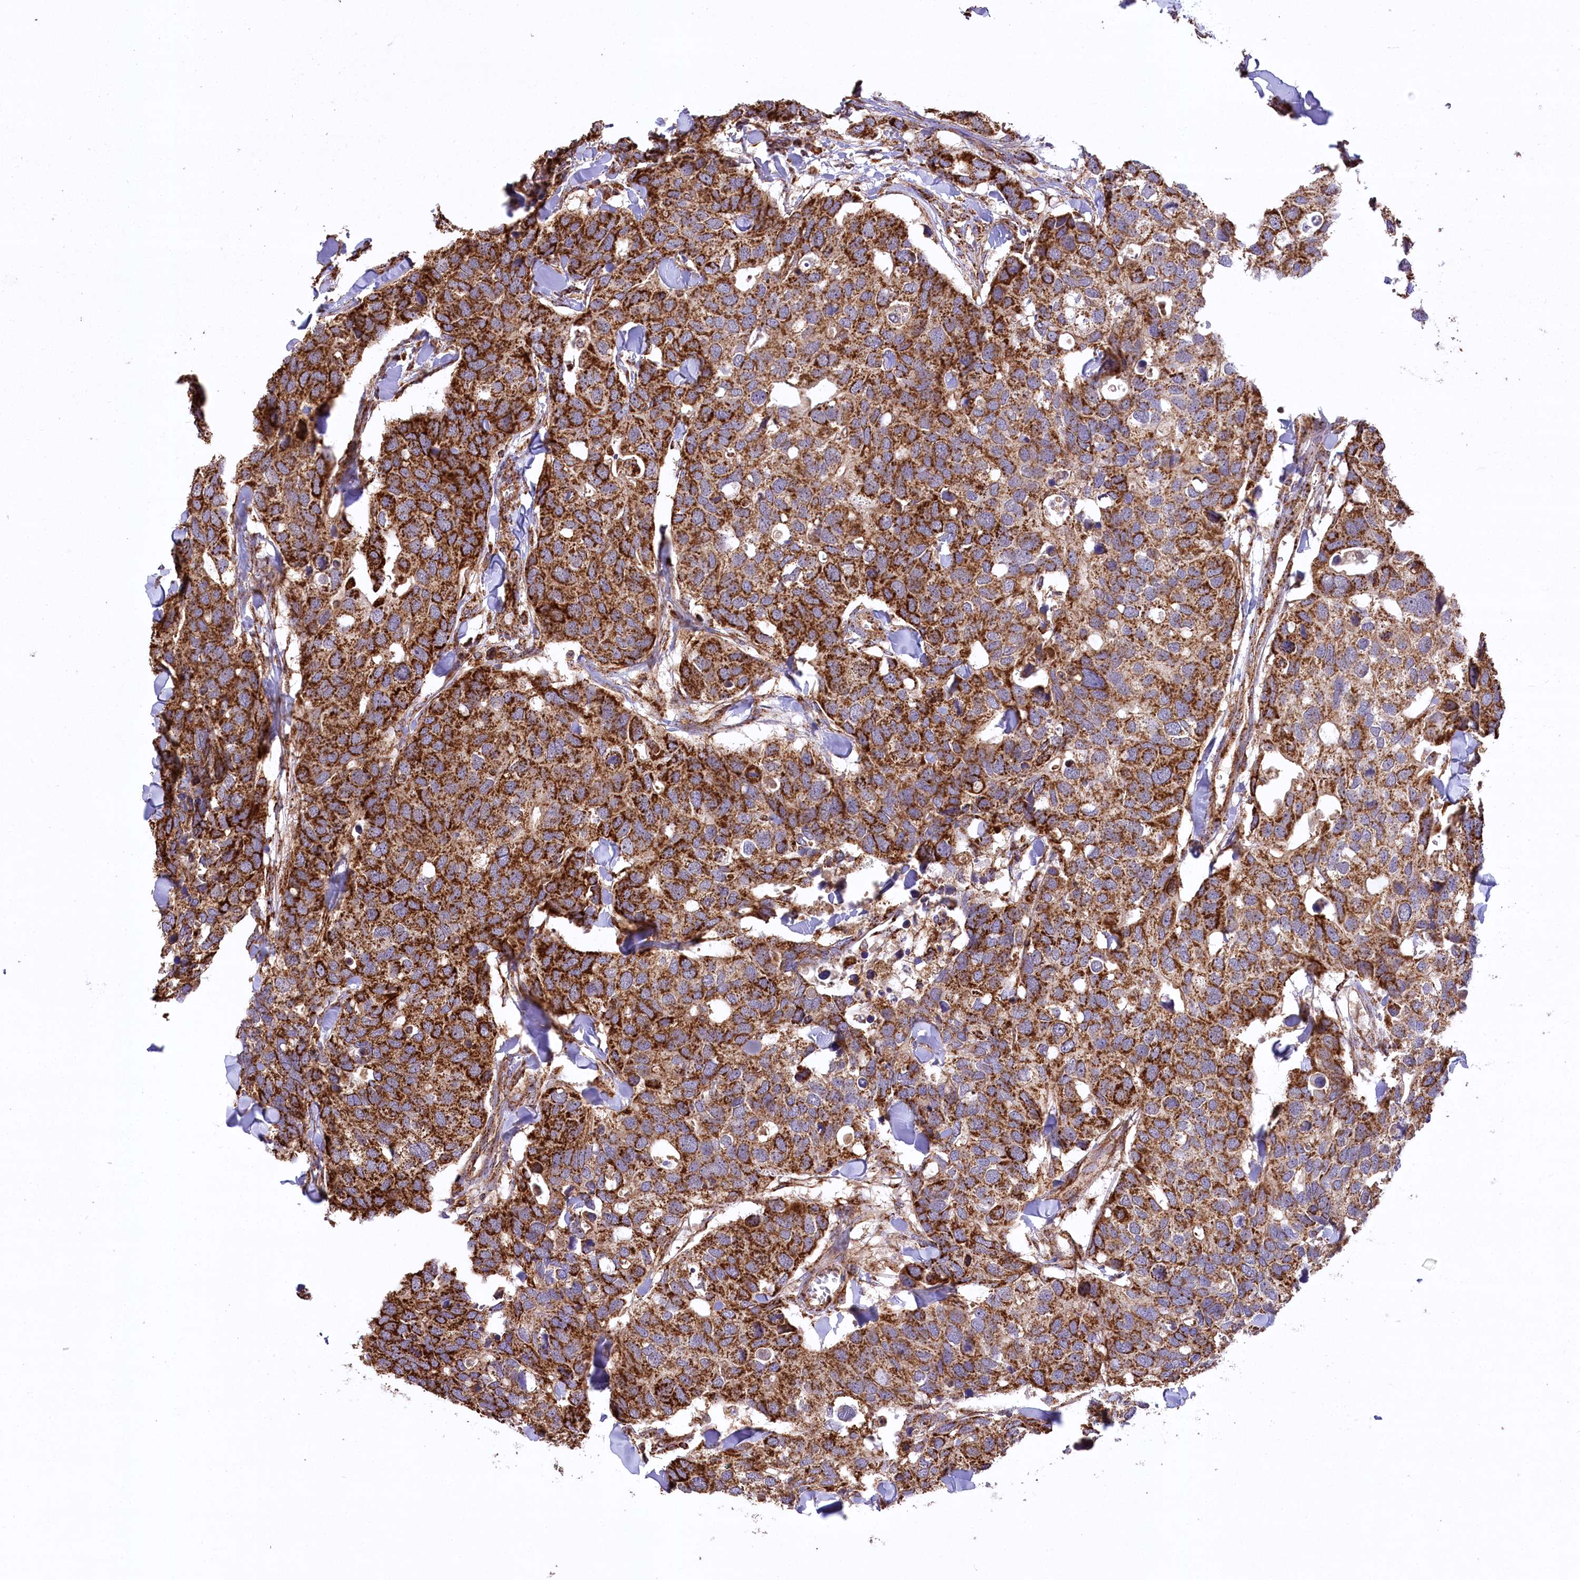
{"staining": {"intensity": "strong", "quantity": ">75%", "location": "cytoplasmic/membranous"}, "tissue": "breast cancer", "cell_type": "Tumor cells", "image_type": "cancer", "snomed": [{"axis": "morphology", "description": "Duct carcinoma"}, {"axis": "topography", "description": "Breast"}], "caption": "An immunohistochemistry micrograph of neoplastic tissue is shown. Protein staining in brown labels strong cytoplasmic/membranous positivity in breast cancer within tumor cells.", "gene": "CARD19", "patient": {"sex": "female", "age": 83}}